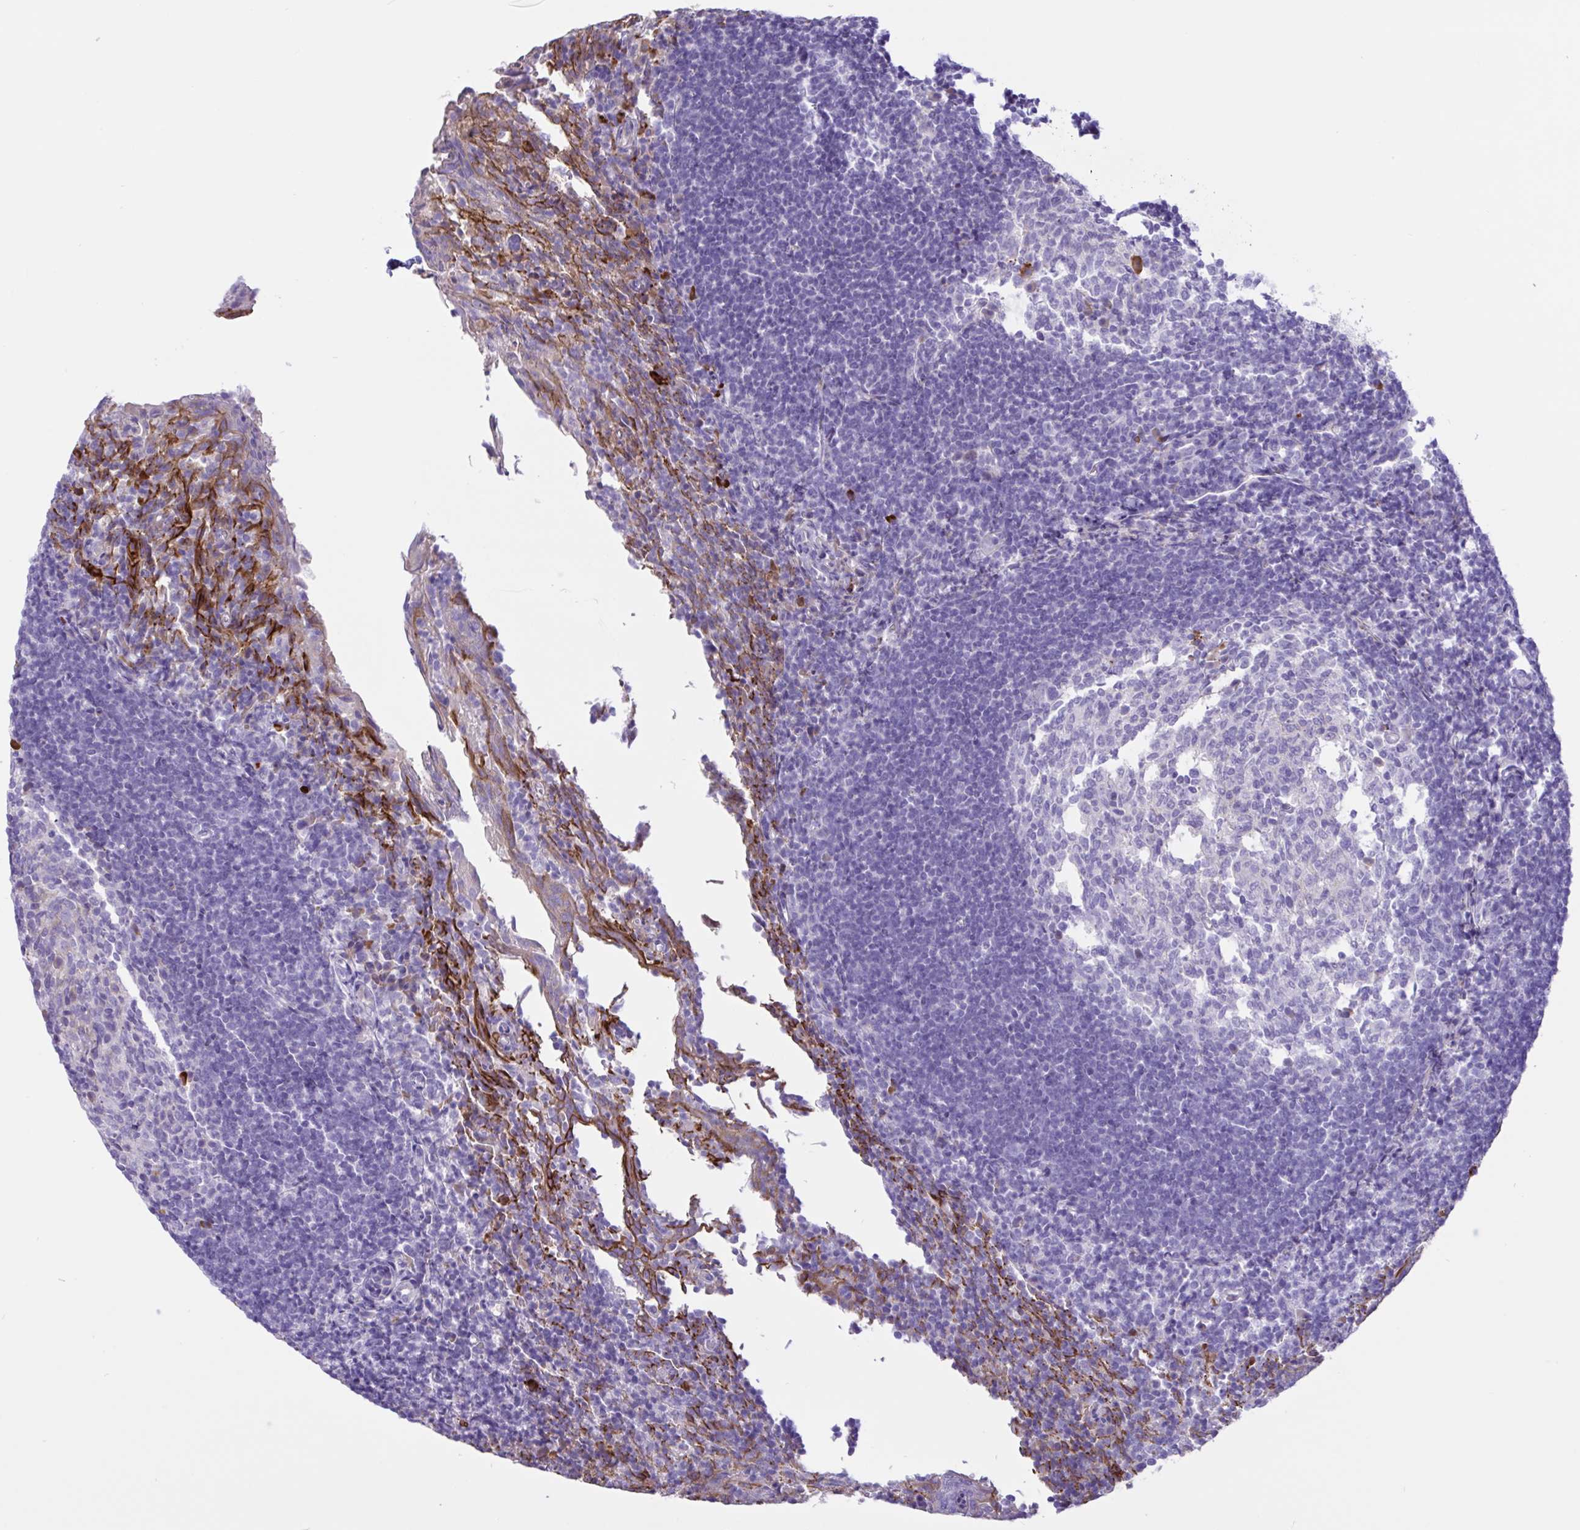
{"staining": {"intensity": "strong", "quantity": "<25%", "location": "cytoplasmic/membranous"}, "tissue": "tonsil", "cell_type": "Germinal center cells", "image_type": "normal", "snomed": [{"axis": "morphology", "description": "Normal tissue, NOS"}, {"axis": "topography", "description": "Tonsil"}], "caption": "This histopathology image displays normal tonsil stained with immunohistochemistry (IHC) to label a protein in brown. The cytoplasmic/membranous of germinal center cells show strong positivity for the protein. Nuclei are counter-stained blue.", "gene": "DSC3", "patient": {"sex": "female", "age": 10}}